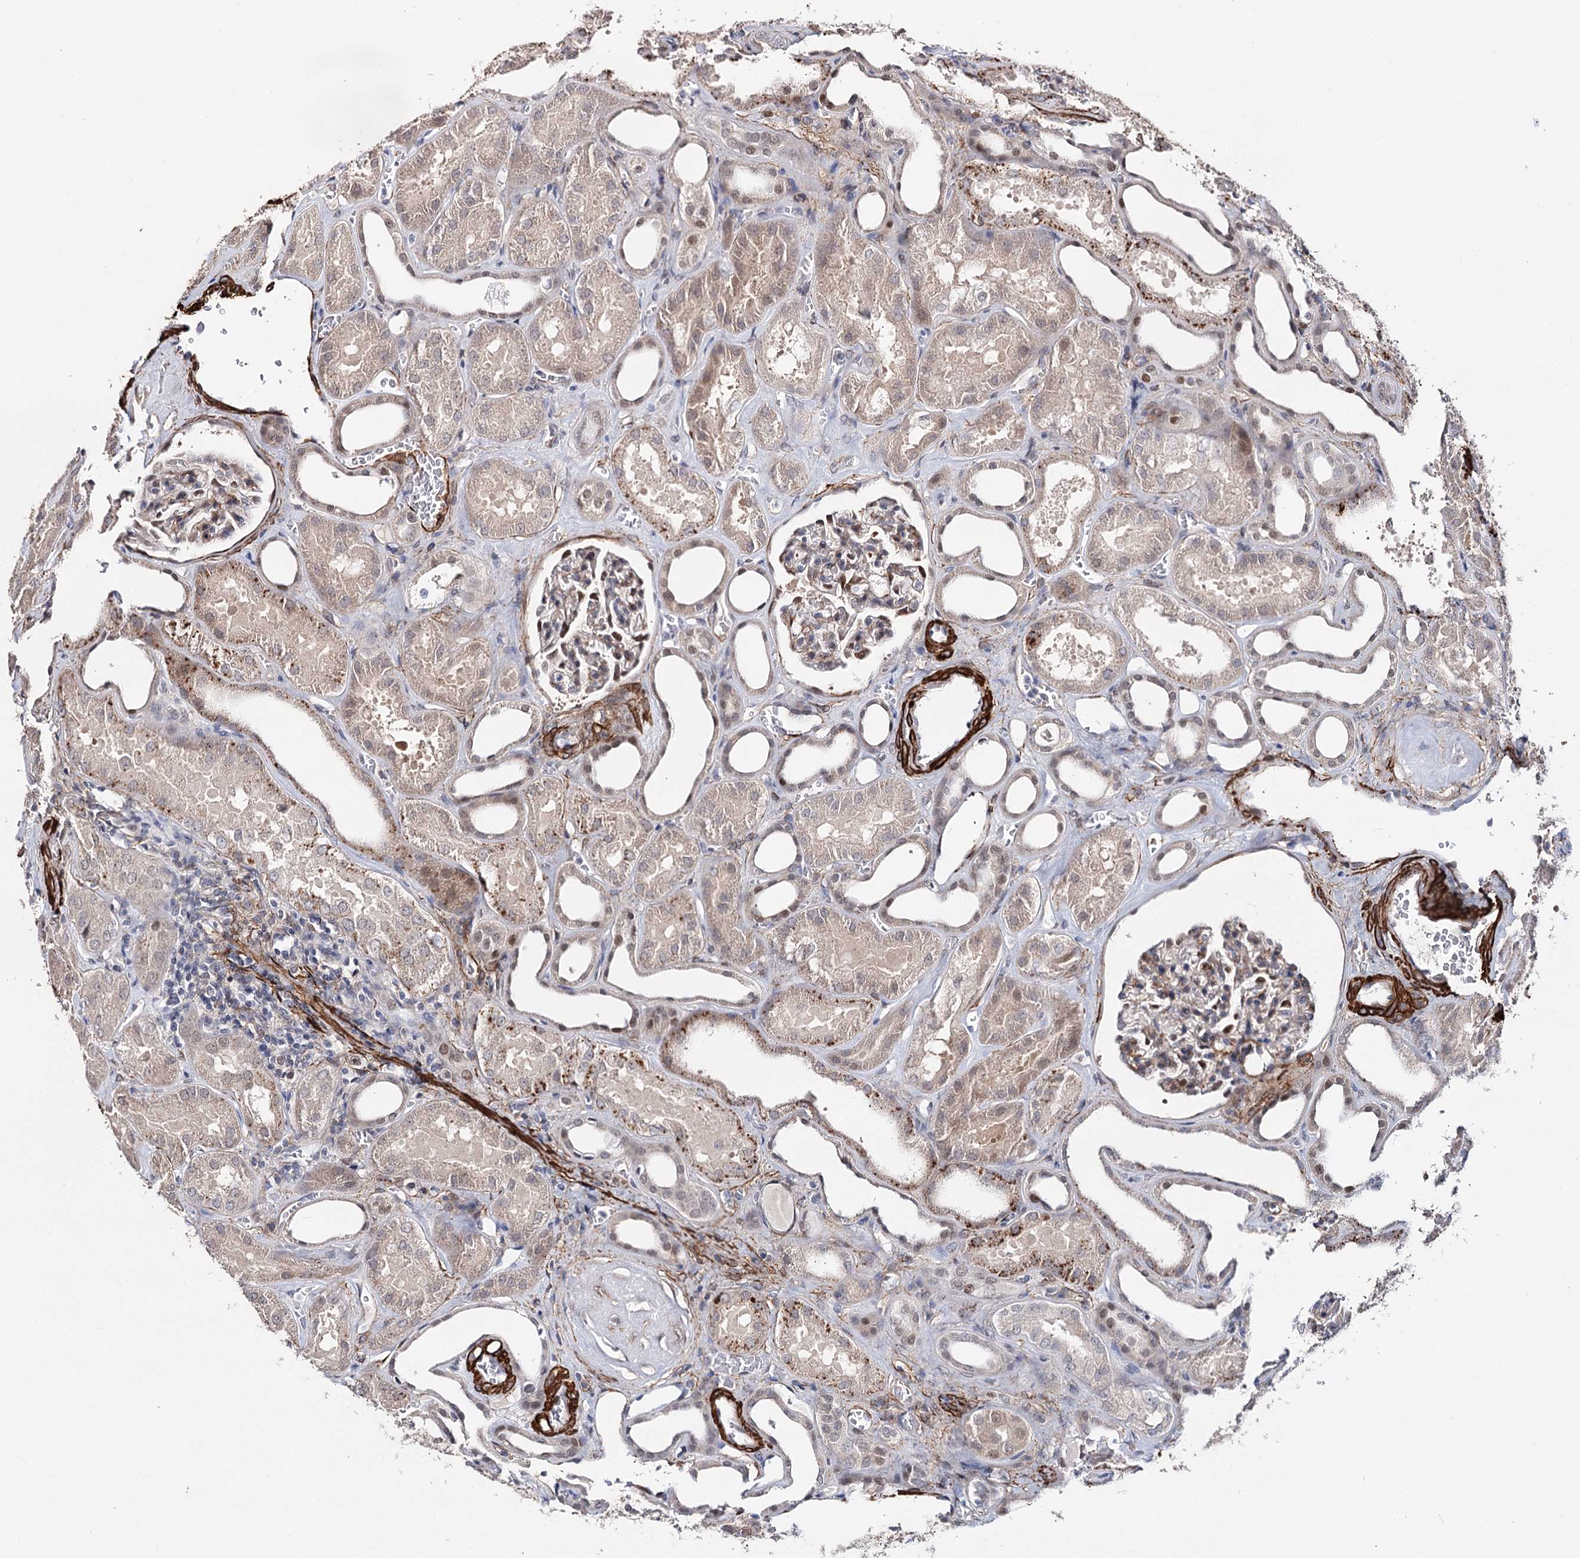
{"staining": {"intensity": "weak", "quantity": "25%-75%", "location": "cytoplasmic/membranous"}, "tissue": "kidney", "cell_type": "Cells in glomeruli", "image_type": "normal", "snomed": [{"axis": "morphology", "description": "Normal tissue, NOS"}, {"axis": "morphology", "description": "Adenocarcinoma, NOS"}, {"axis": "topography", "description": "Kidney"}], "caption": "Immunohistochemical staining of normal kidney shows 25%-75% levels of weak cytoplasmic/membranous protein expression in about 25%-75% of cells in glomeruli. Immunohistochemistry stains the protein of interest in brown and the nuclei are stained blue.", "gene": "CFAP46", "patient": {"sex": "female", "age": 68}}